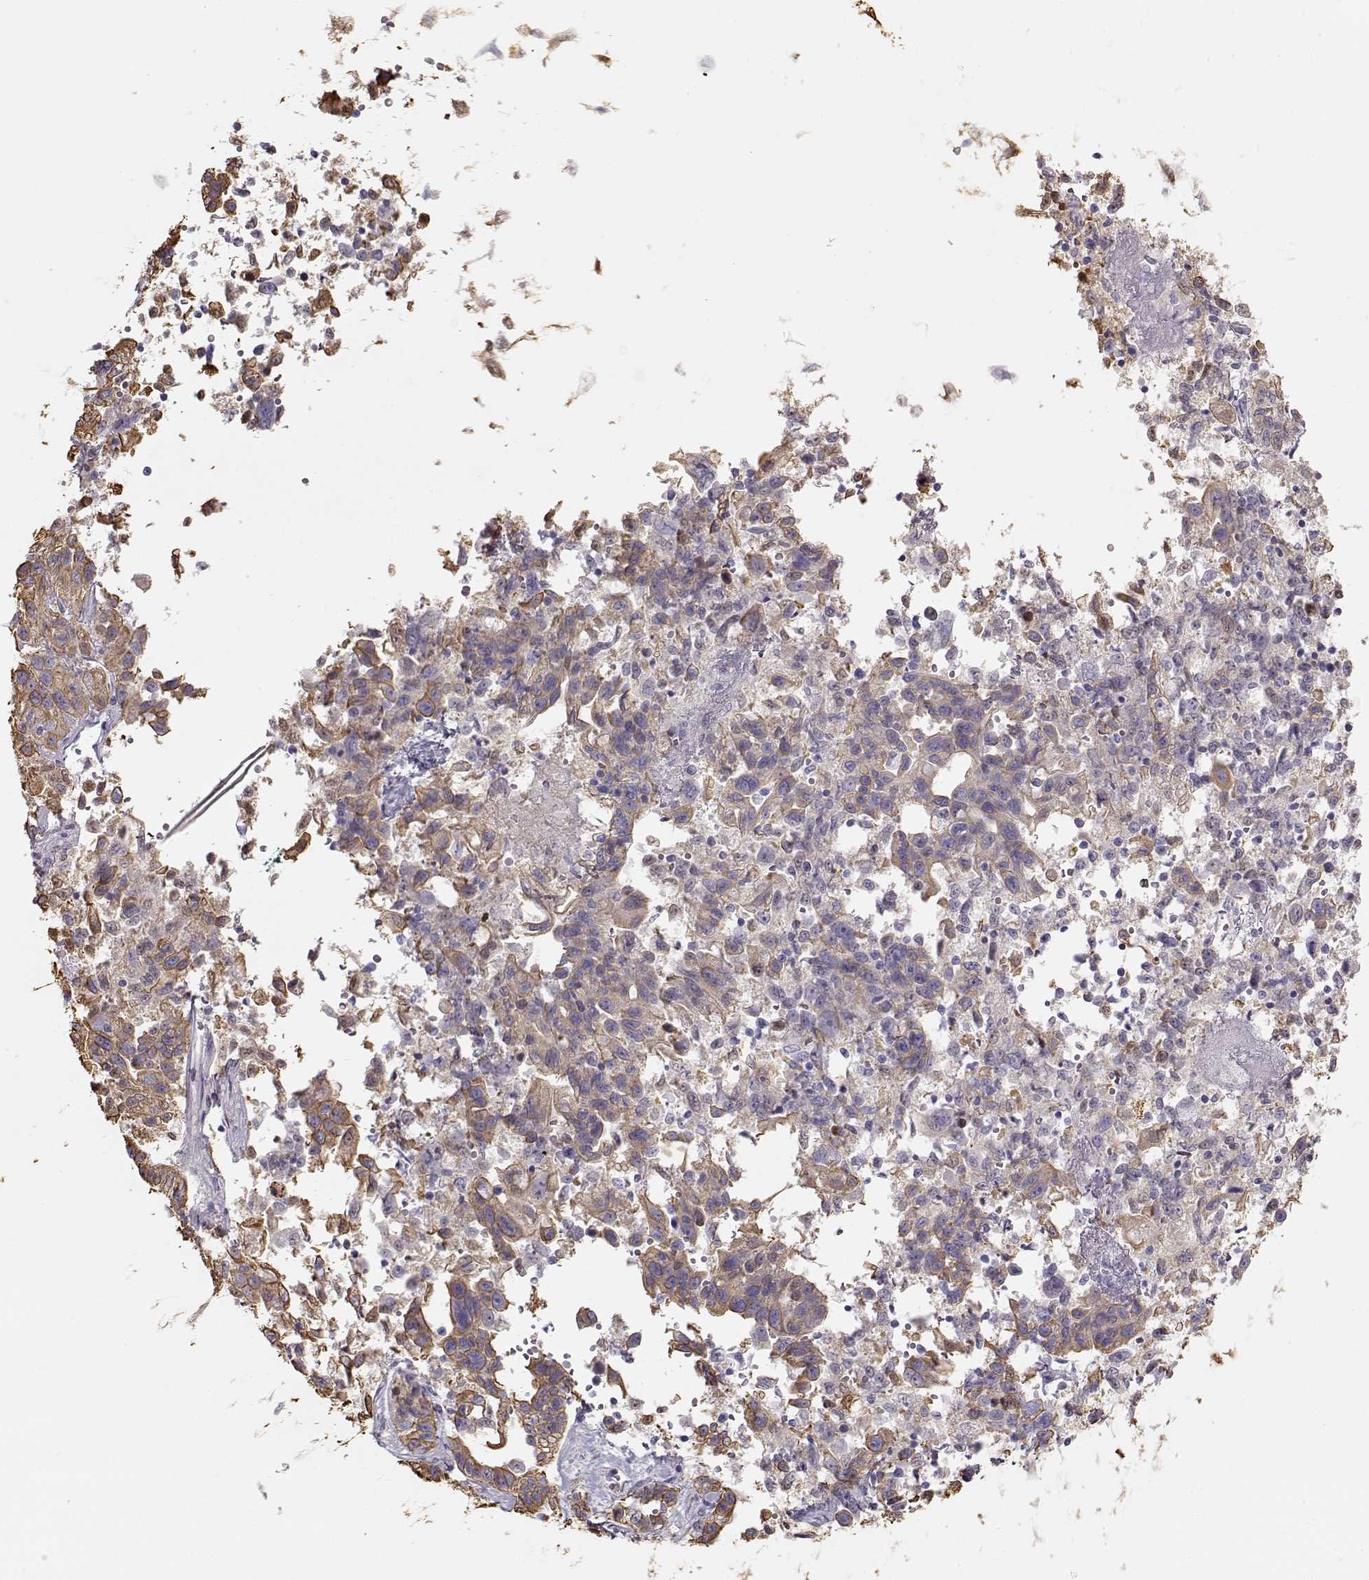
{"staining": {"intensity": "weak", "quantity": ">75%", "location": "cytoplasmic/membranous"}, "tissue": "liver cancer", "cell_type": "Tumor cells", "image_type": "cancer", "snomed": [{"axis": "morphology", "description": "Adenocarcinoma, NOS"}, {"axis": "morphology", "description": "Cholangiocarcinoma"}, {"axis": "topography", "description": "Liver"}], "caption": "A brown stain shows weak cytoplasmic/membranous staining of a protein in liver cholangiocarcinoma tumor cells. (Brightfield microscopy of DAB IHC at high magnification).", "gene": "S100B", "patient": {"sex": "male", "age": 64}}